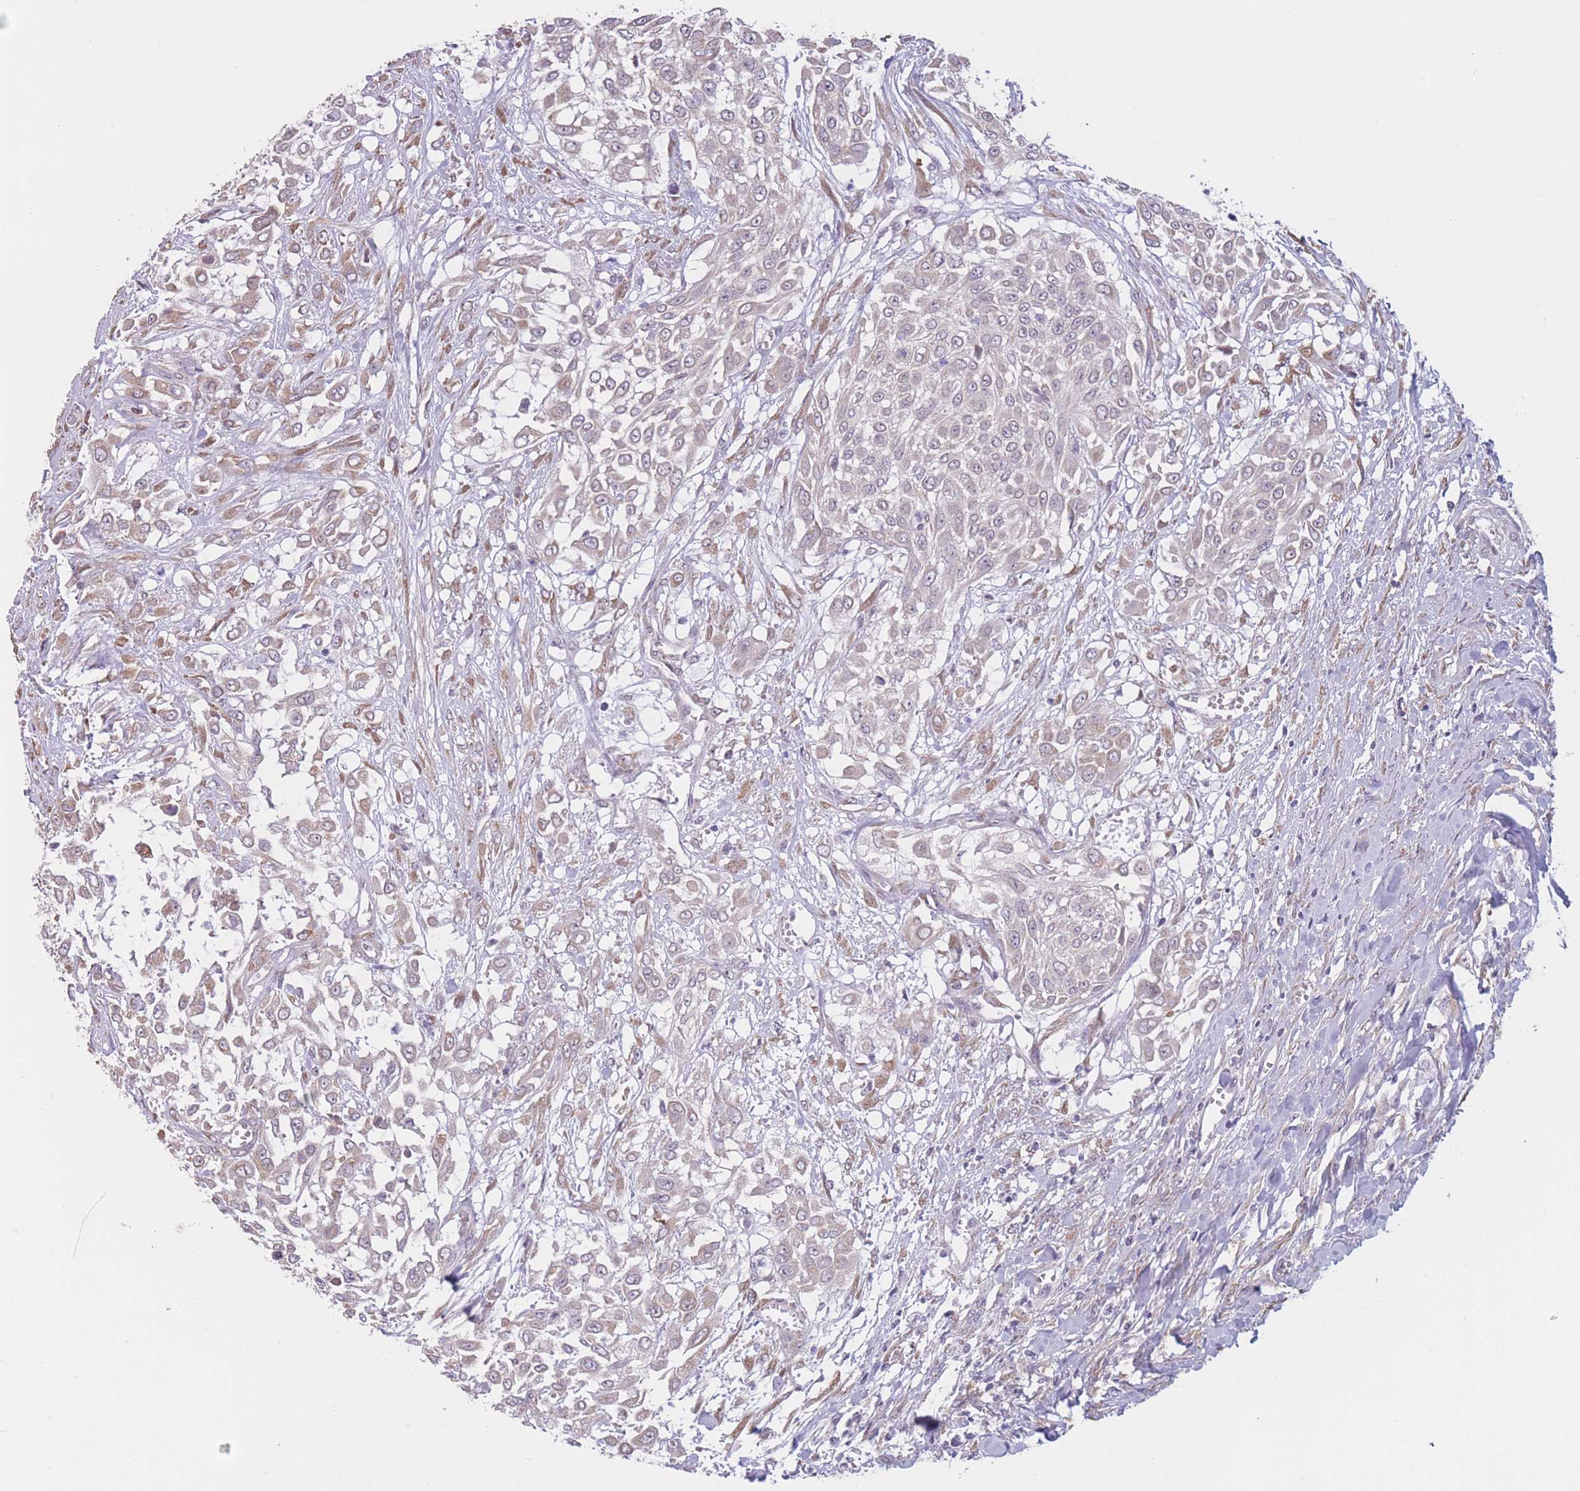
{"staining": {"intensity": "weak", "quantity": "25%-75%", "location": "cytoplasmic/membranous"}, "tissue": "urothelial cancer", "cell_type": "Tumor cells", "image_type": "cancer", "snomed": [{"axis": "morphology", "description": "Urothelial carcinoma, High grade"}, {"axis": "topography", "description": "Urinary bladder"}], "caption": "Protein staining exhibits weak cytoplasmic/membranous staining in approximately 25%-75% of tumor cells in high-grade urothelial carcinoma.", "gene": "COL27A1", "patient": {"sex": "male", "age": 57}}